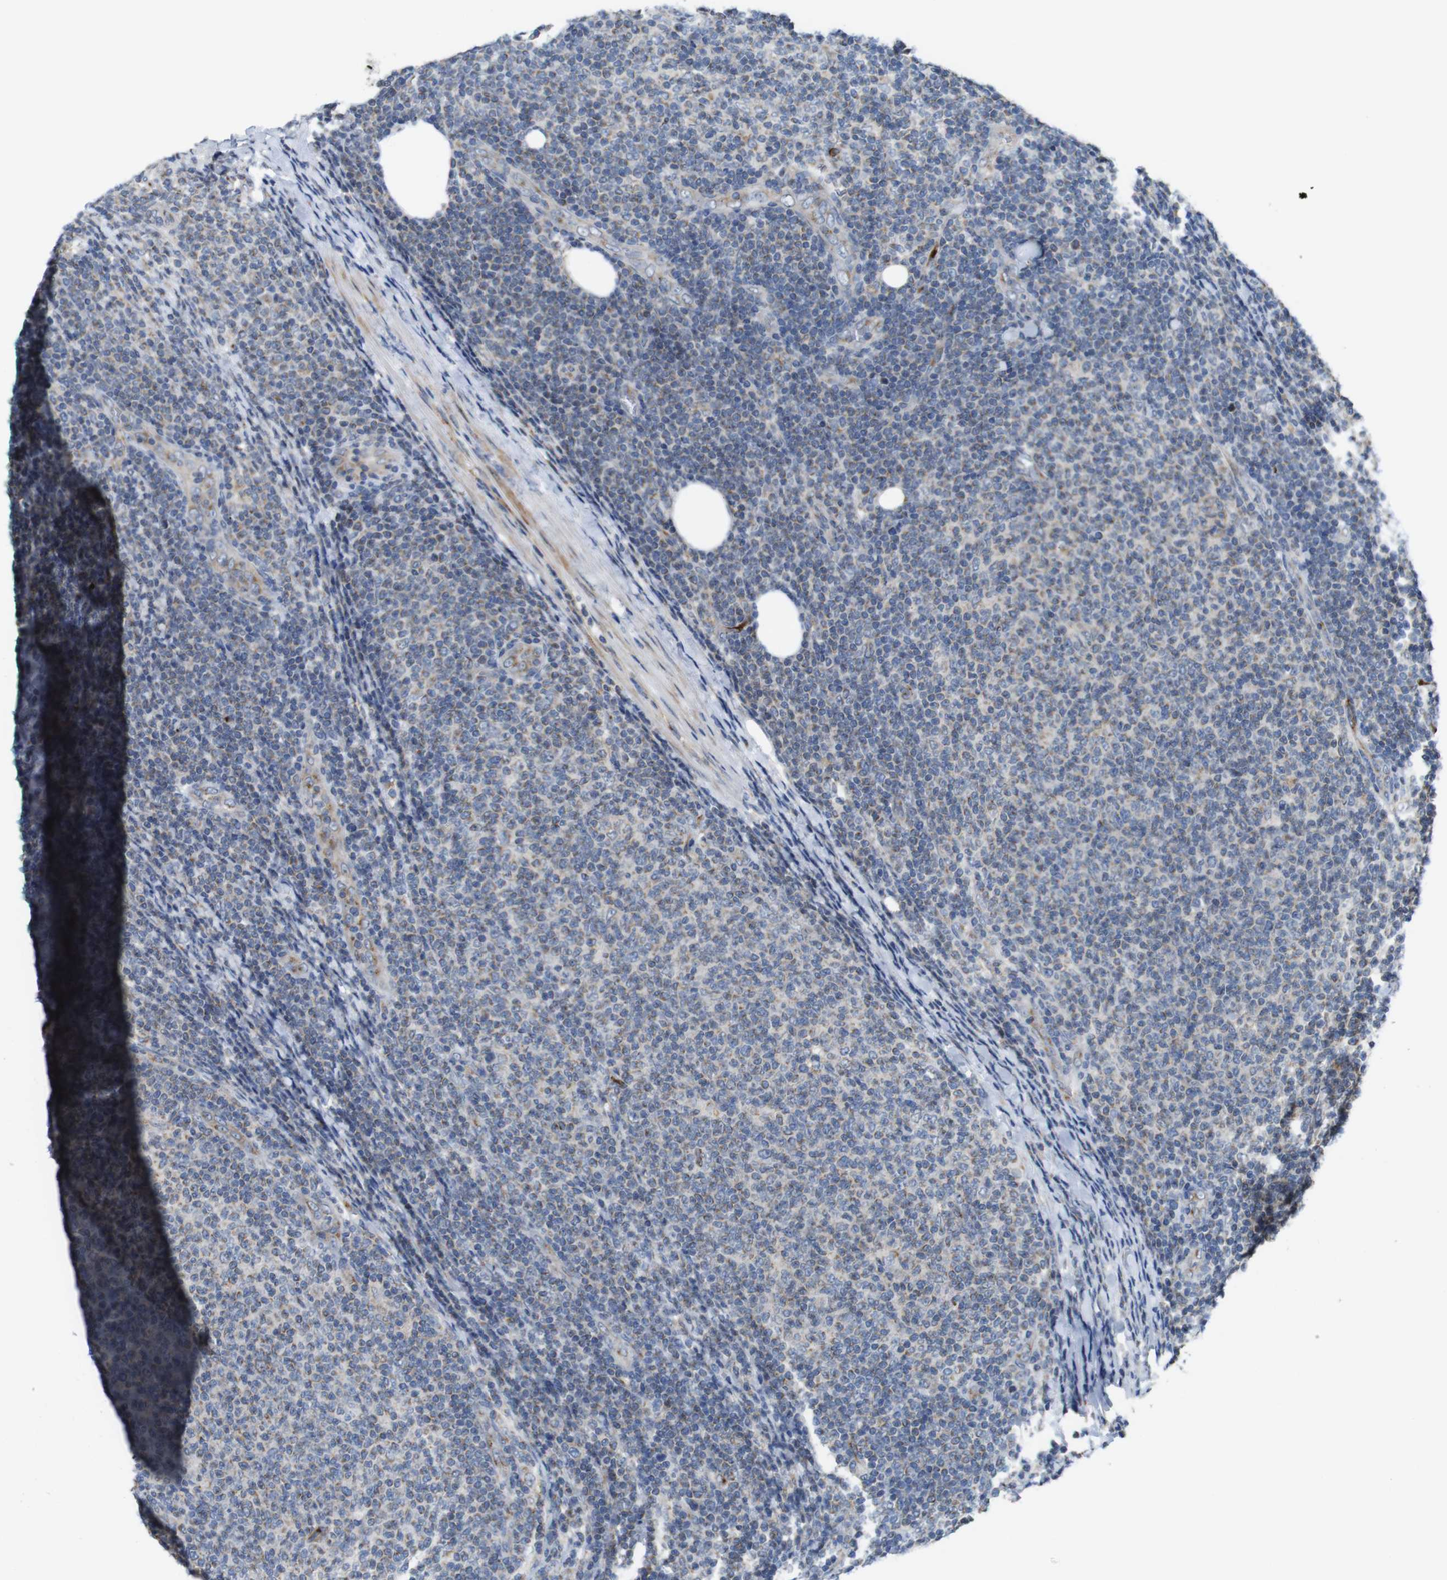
{"staining": {"intensity": "moderate", "quantity": "25%-75%", "location": "cytoplasmic/membranous"}, "tissue": "lymphoma", "cell_type": "Tumor cells", "image_type": "cancer", "snomed": [{"axis": "morphology", "description": "Malignant lymphoma, non-Hodgkin's type, Low grade"}, {"axis": "topography", "description": "Lymph node"}], "caption": "Immunohistochemistry (IHC) staining of low-grade malignant lymphoma, non-Hodgkin's type, which exhibits medium levels of moderate cytoplasmic/membranous staining in about 25%-75% of tumor cells indicating moderate cytoplasmic/membranous protein expression. The staining was performed using DAB (3,3'-diaminobenzidine) (brown) for protein detection and nuclei were counterstained in hematoxylin (blue).", "gene": "EFCAB14", "patient": {"sex": "male", "age": 66}}